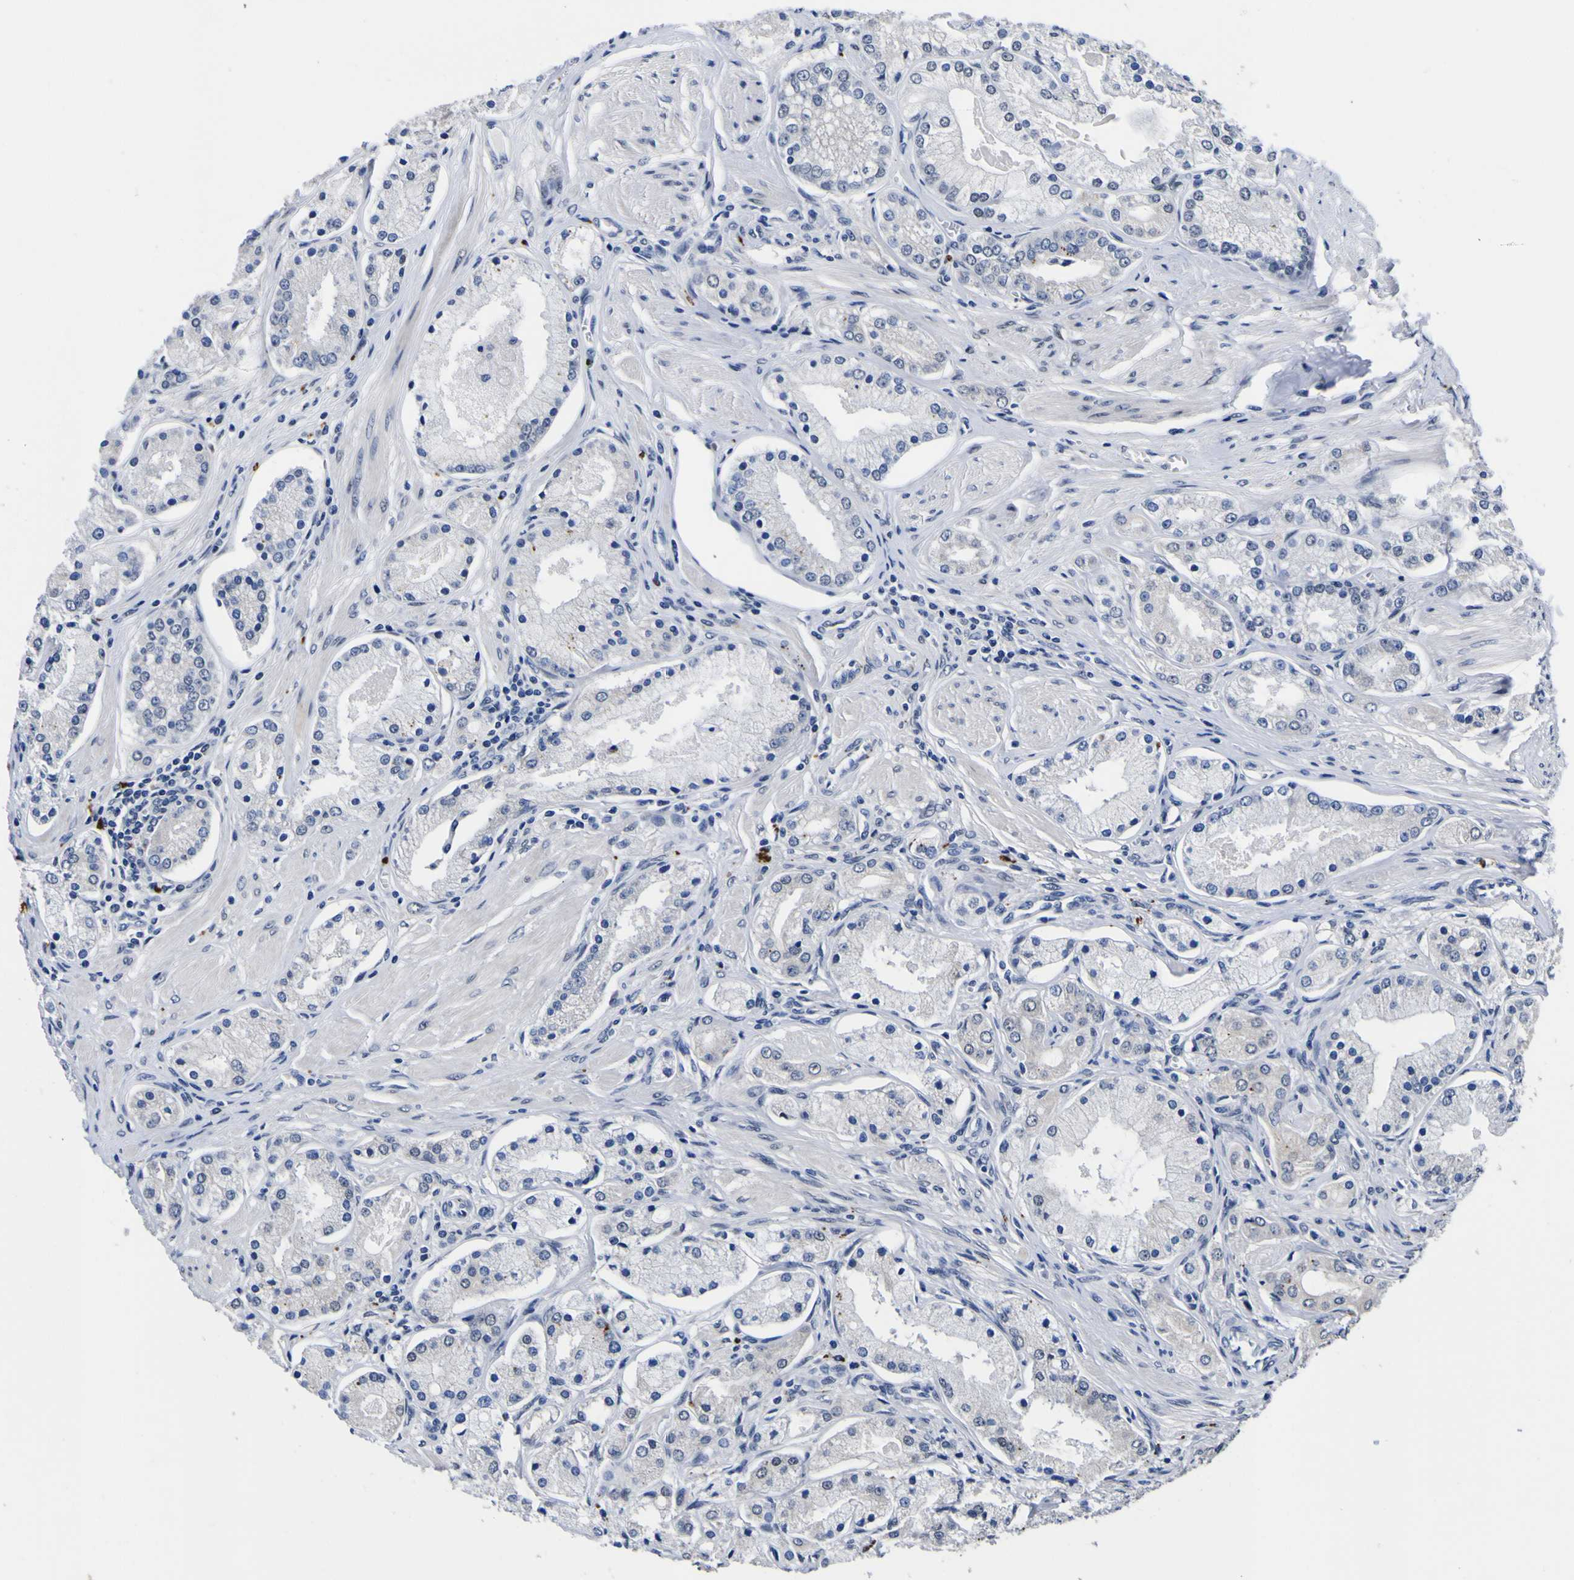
{"staining": {"intensity": "negative", "quantity": "none", "location": "none"}, "tissue": "prostate cancer", "cell_type": "Tumor cells", "image_type": "cancer", "snomed": [{"axis": "morphology", "description": "Adenocarcinoma, High grade"}, {"axis": "topography", "description": "Prostate"}], "caption": "Tumor cells are negative for brown protein staining in prostate cancer (adenocarcinoma (high-grade)). (DAB (3,3'-diaminobenzidine) immunohistochemistry (IHC), high magnification).", "gene": "IGFLR1", "patient": {"sex": "male", "age": 66}}